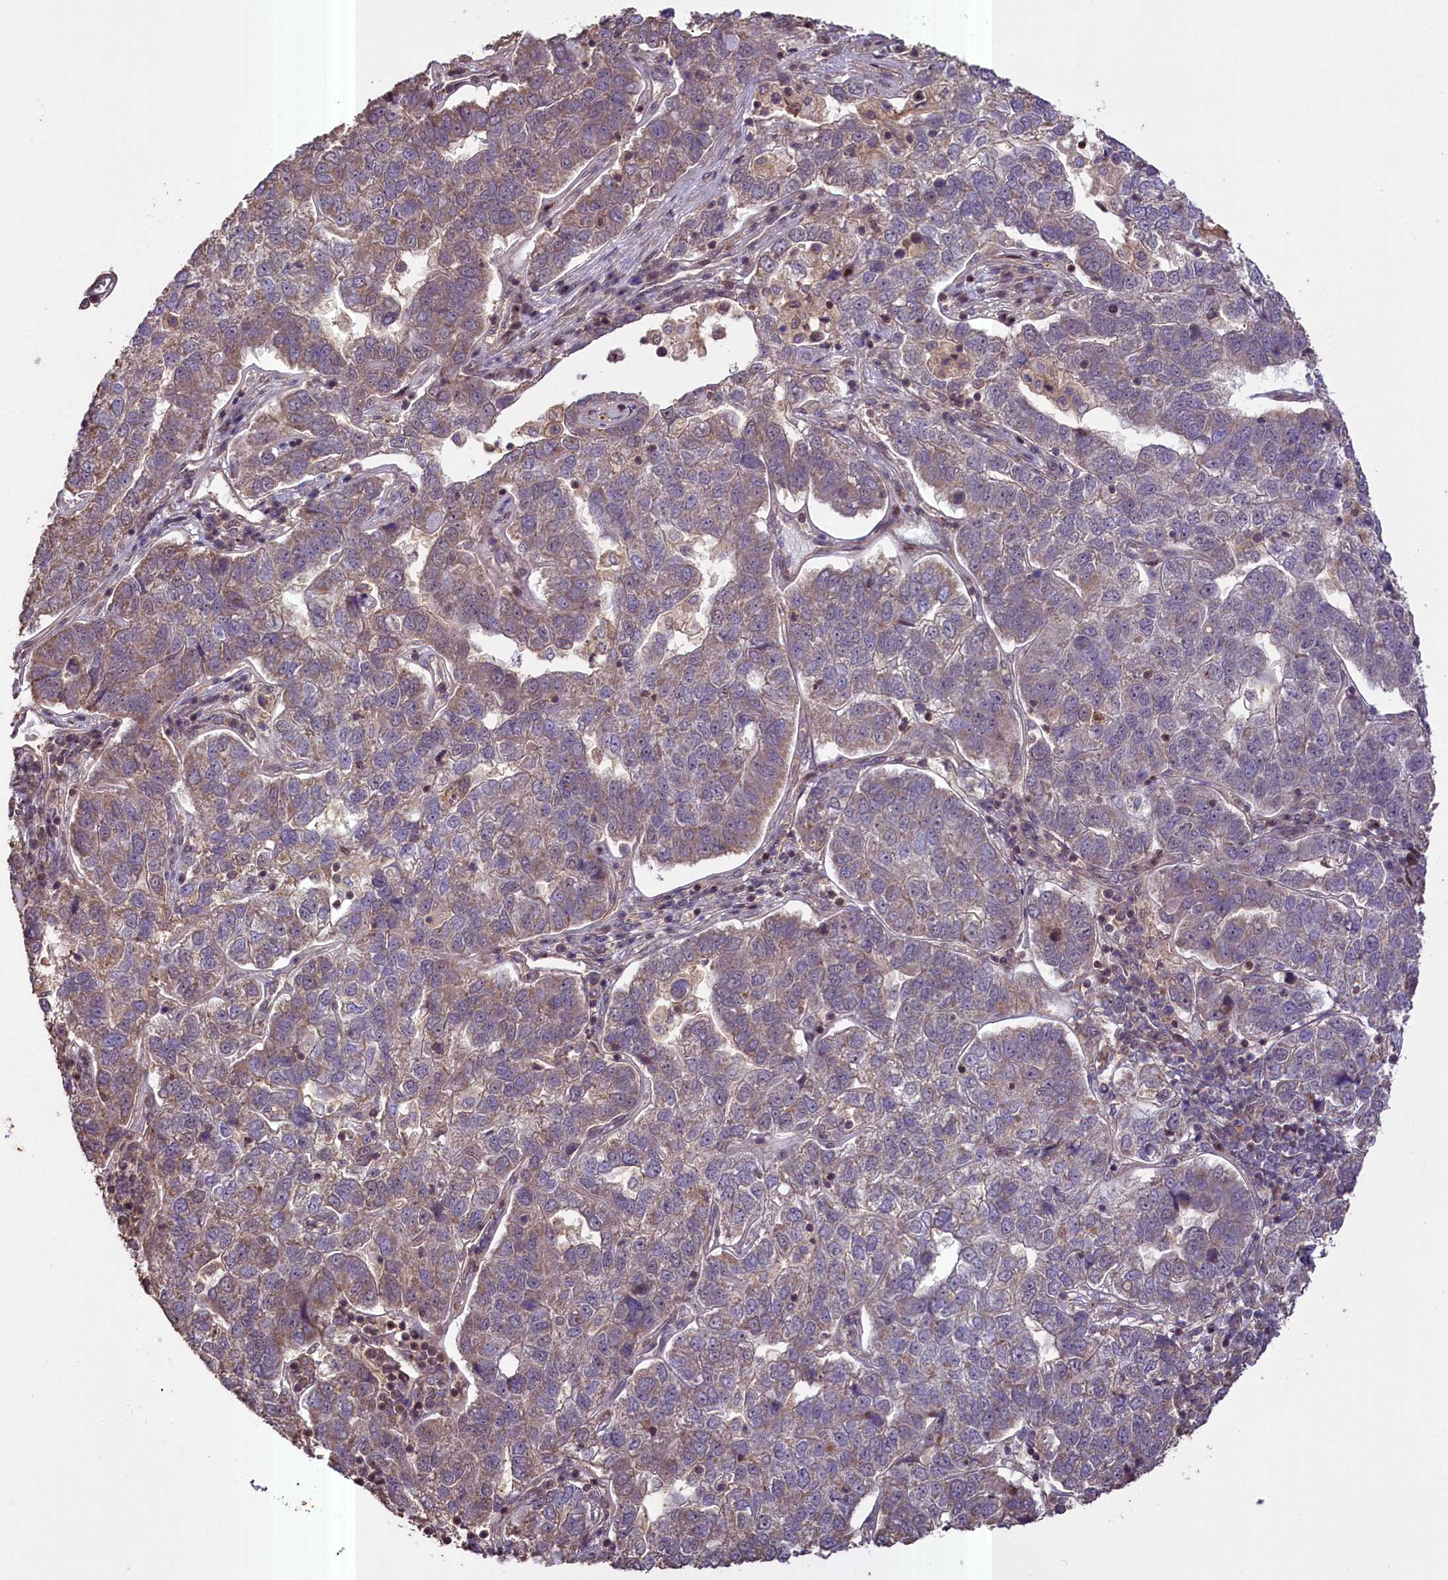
{"staining": {"intensity": "moderate", "quantity": "25%-75%", "location": "cytoplasmic/membranous"}, "tissue": "pancreatic cancer", "cell_type": "Tumor cells", "image_type": "cancer", "snomed": [{"axis": "morphology", "description": "Adenocarcinoma, NOS"}, {"axis": "topography", "description": "Pancreas"}], "caption": "A brown stain highlights moderate cytoplasmic/membranous staining of a protein in pancreatic adenocarcinoma tumor cells. The staining was performed using DAB to visualize the protein expression in brown, while the nuclei were stained in blue with hematoxylin (Magnification: 20x).", "gene": "FUZ", "patient": {"sex": "female", "age": 61}}